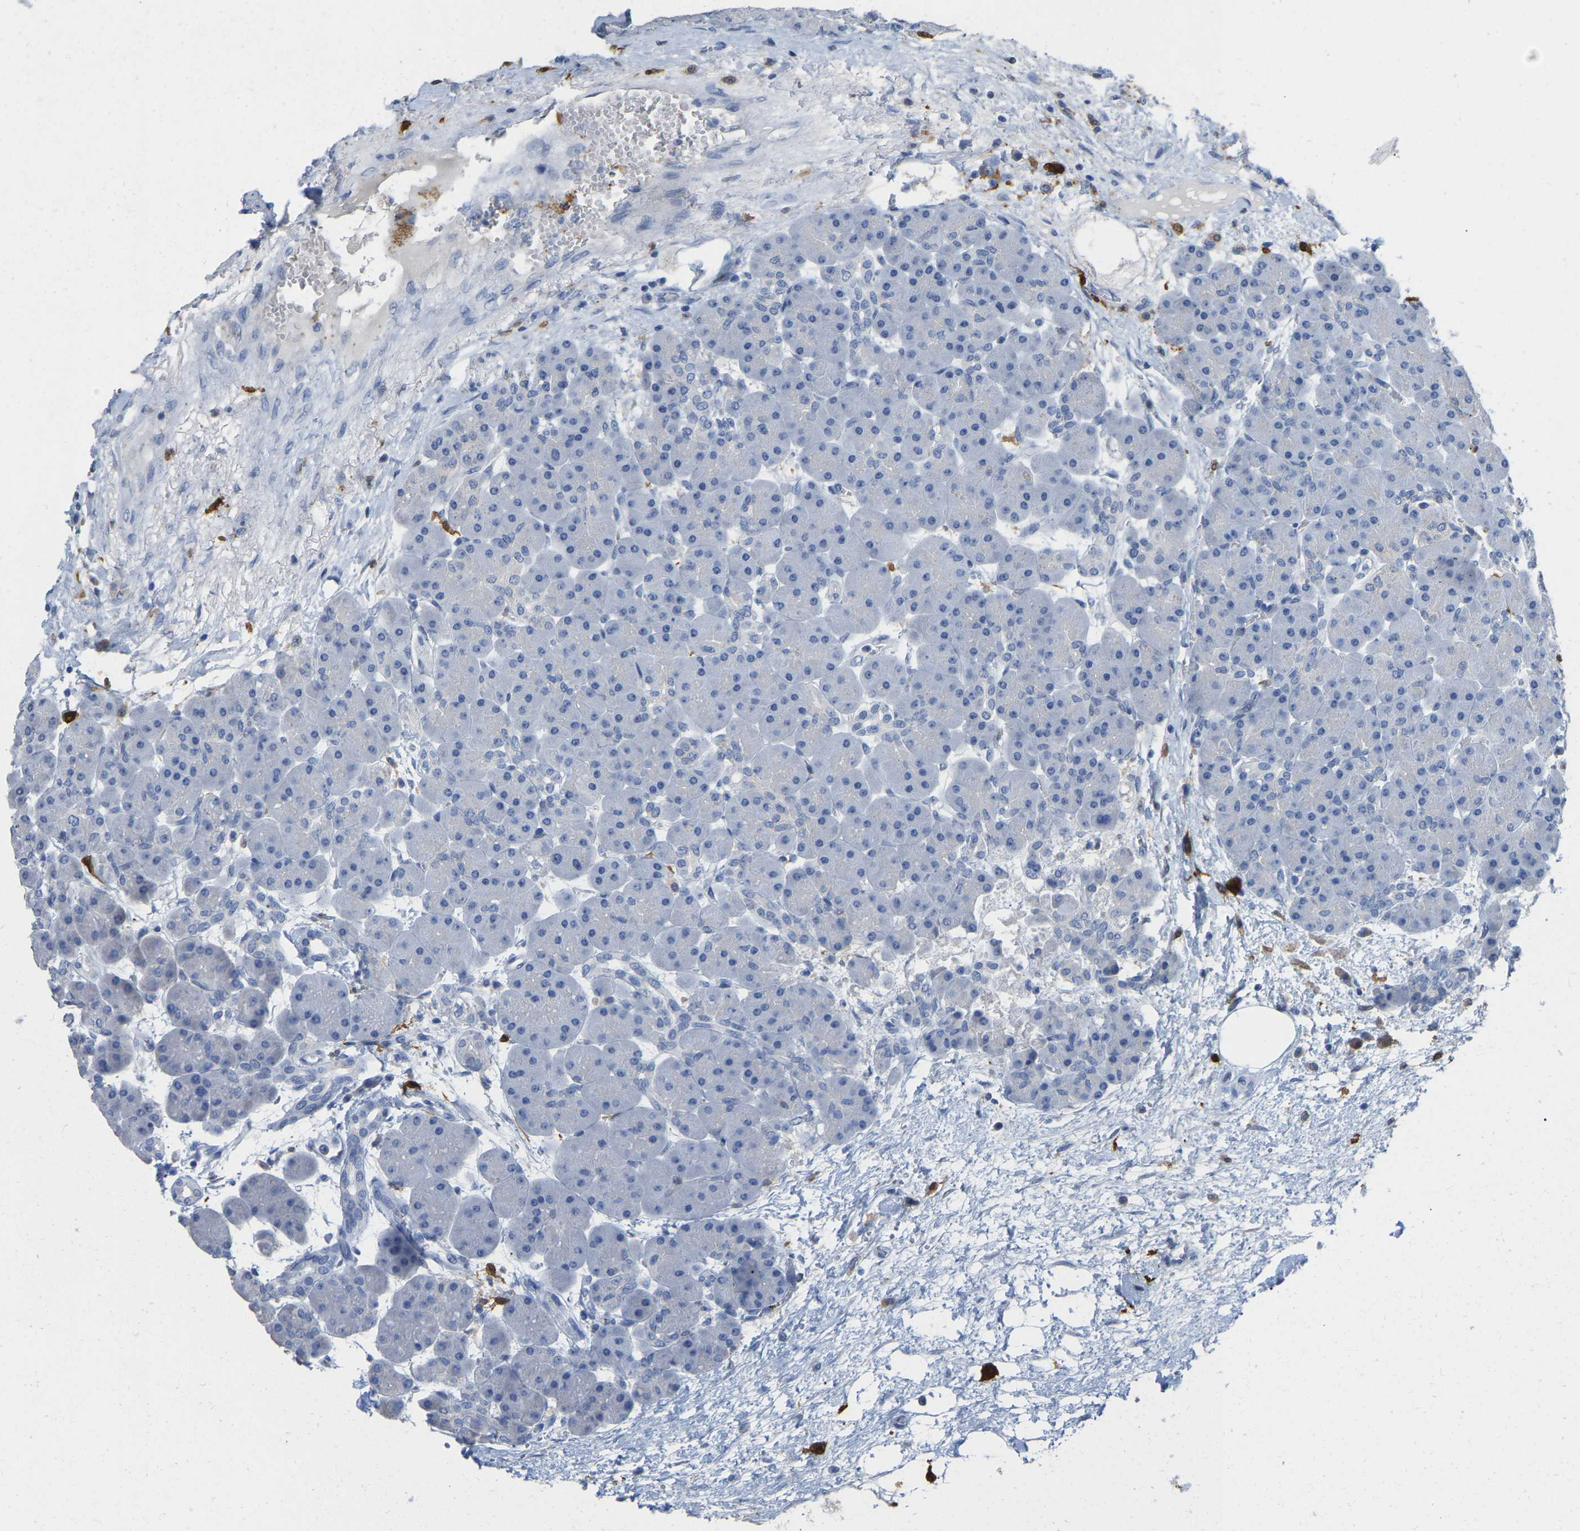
{"staining": {"intensity": "negative", "quantity": "none", "location": "none"}, "tissue": "pancreas", "cell_type": "Exocrine glandular cells", "image_type": "normal", "snomed": [{"axis": "morphology", "description": "Normal tissue, NOS"}, {"axis": "topography", "description": "Pancreas"}], "caption": "Image shows no significant protein staining in exocrine glandular cells of benign pancreas.", "gene": "ULBP2", "patient": {"sex": "male", "age": 66}}